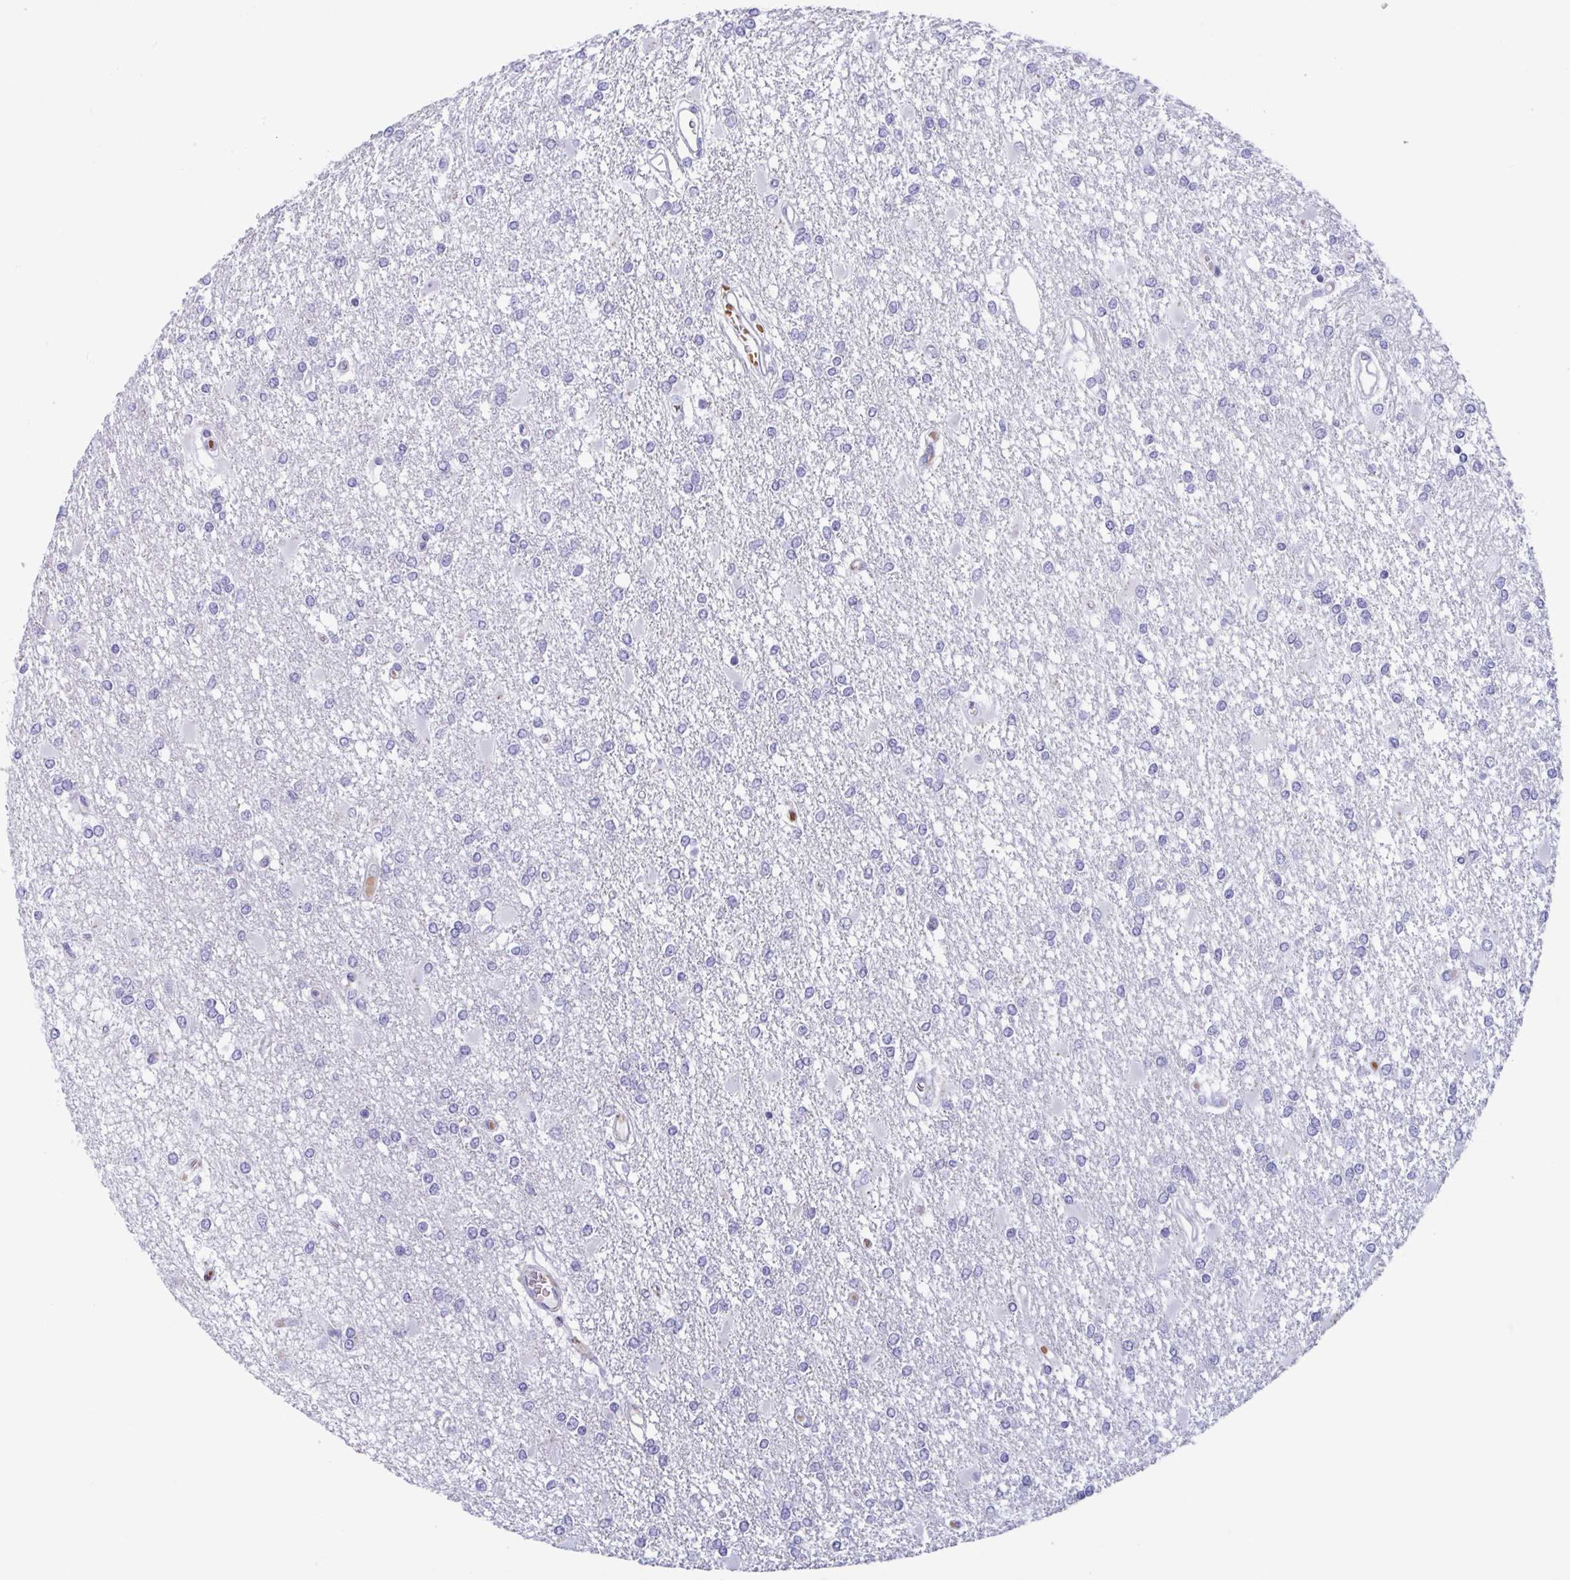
{"staining": {"intensity": "negative", "quantity": "none", "location": "none"}, "tissue": "glioma", "cell_type": "Tumor cells", "image_type": "cancer", "snomed": [{"axis": "morphology", "description": "Glioma, malignant, High grade"}, {"axis": "topography", "description": "Cerebral cortex"}], "caption": "Immunohistochemistry image of malignant high-grade glioma stained for a protein (brown), which shows no staining in tumor cells.", "gene": "MORC4", "patient": {"sex": "male", "age": 79}}